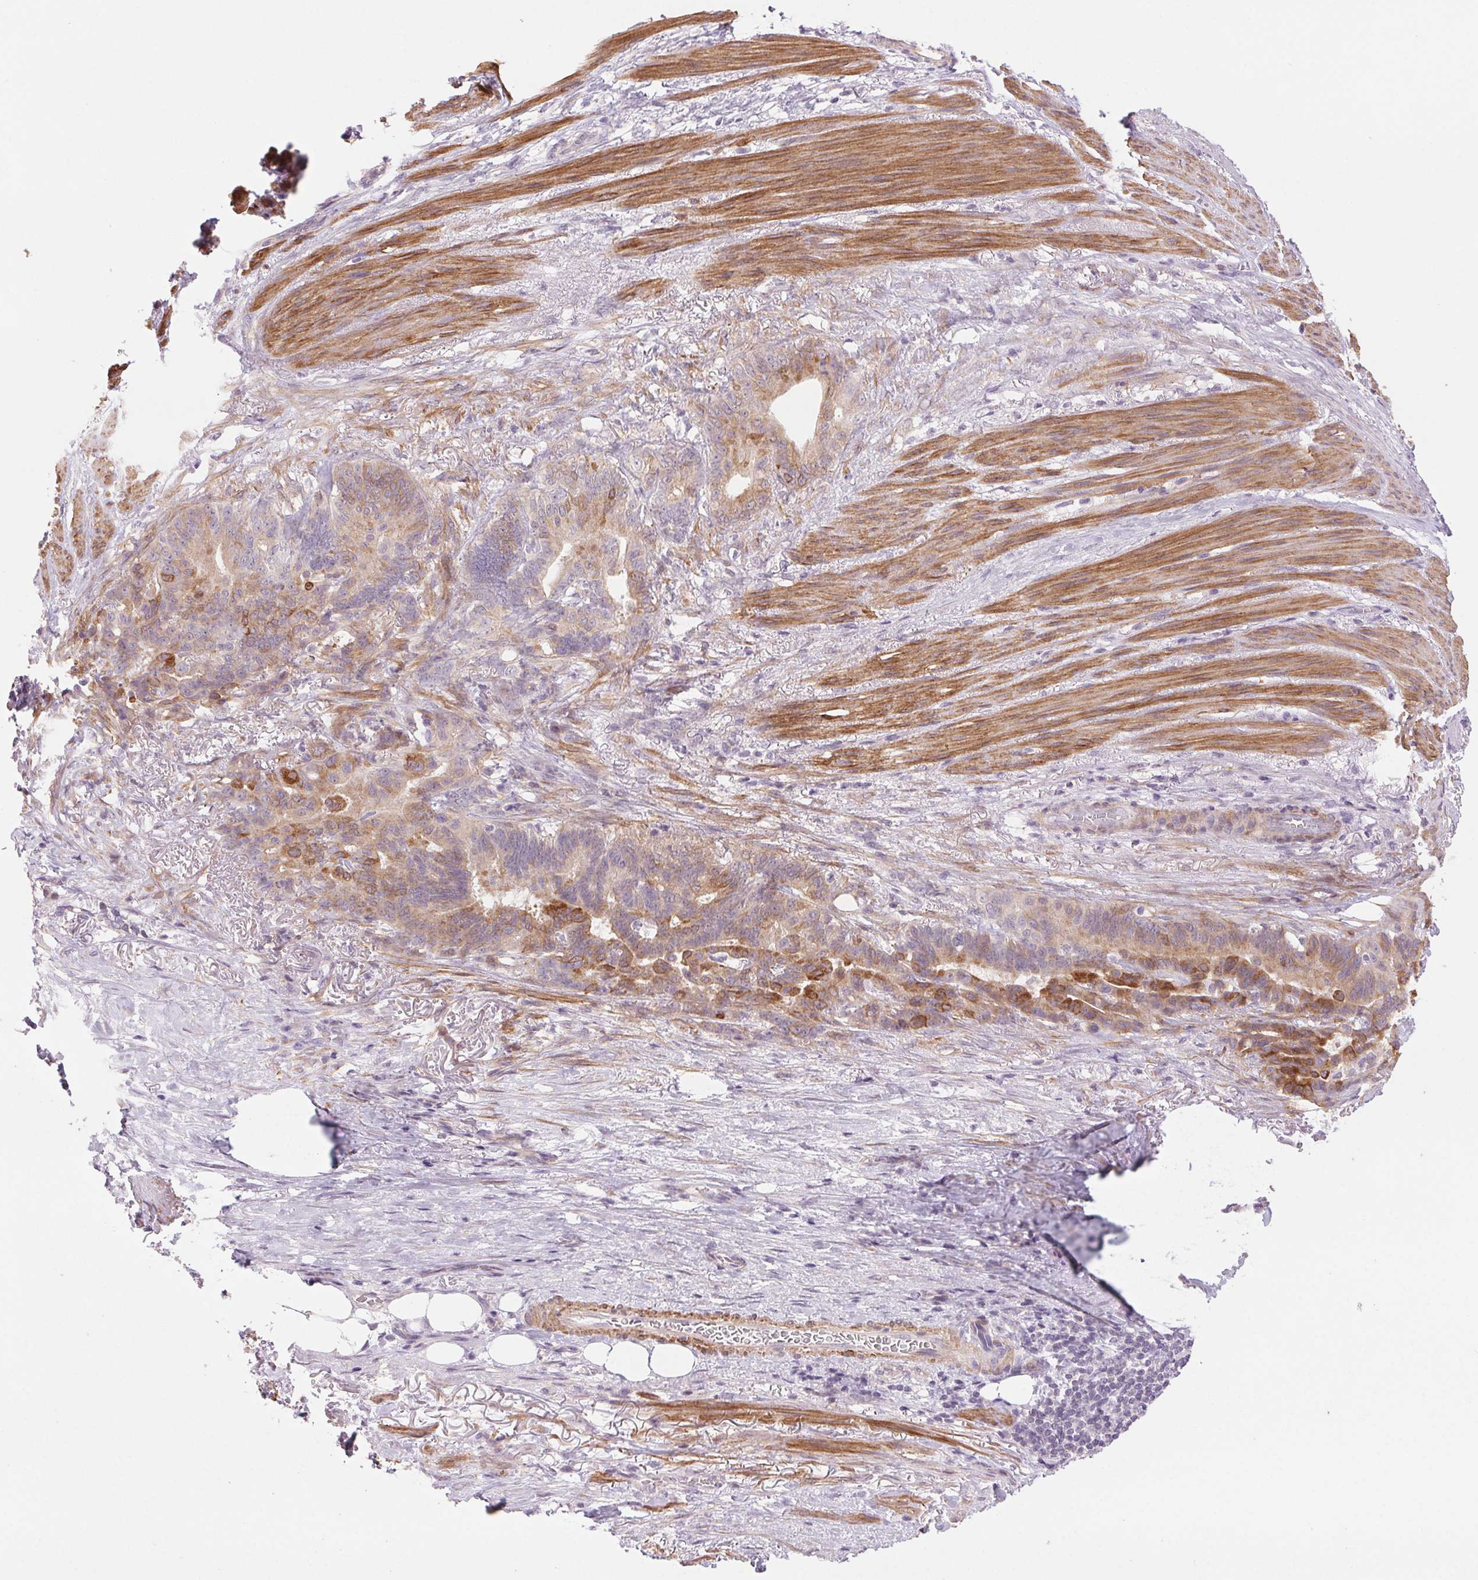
{"staining": {"intensity": "moderate", "quantity": "25%-75%", "location": "cytoplasmic/membranous"}, "tissue": "stomach cancer", "cell_type": "Tumor cells", "image_type": "cancer", "snomed": [{"axis": "morphology", "description": "Normal tissue, NOS"}, {"axis": "morphology", "description": "Adenocarcinoma, NOS"}, {"axis": "topography", "description": "Esophagus"}, {"axis": "topography", "description": "Stomach, upper"}], "caption": "IHC micrograph of human stomach cancer (adenocarcinoma) stained for a protein (brown), which exhibits medium levels of moderate cytoplasmic/membranous expression in approximately 25%-75% of tumor cells.", "gene": "HHLA2", "patient": {"sex": "male", "age": 62}}